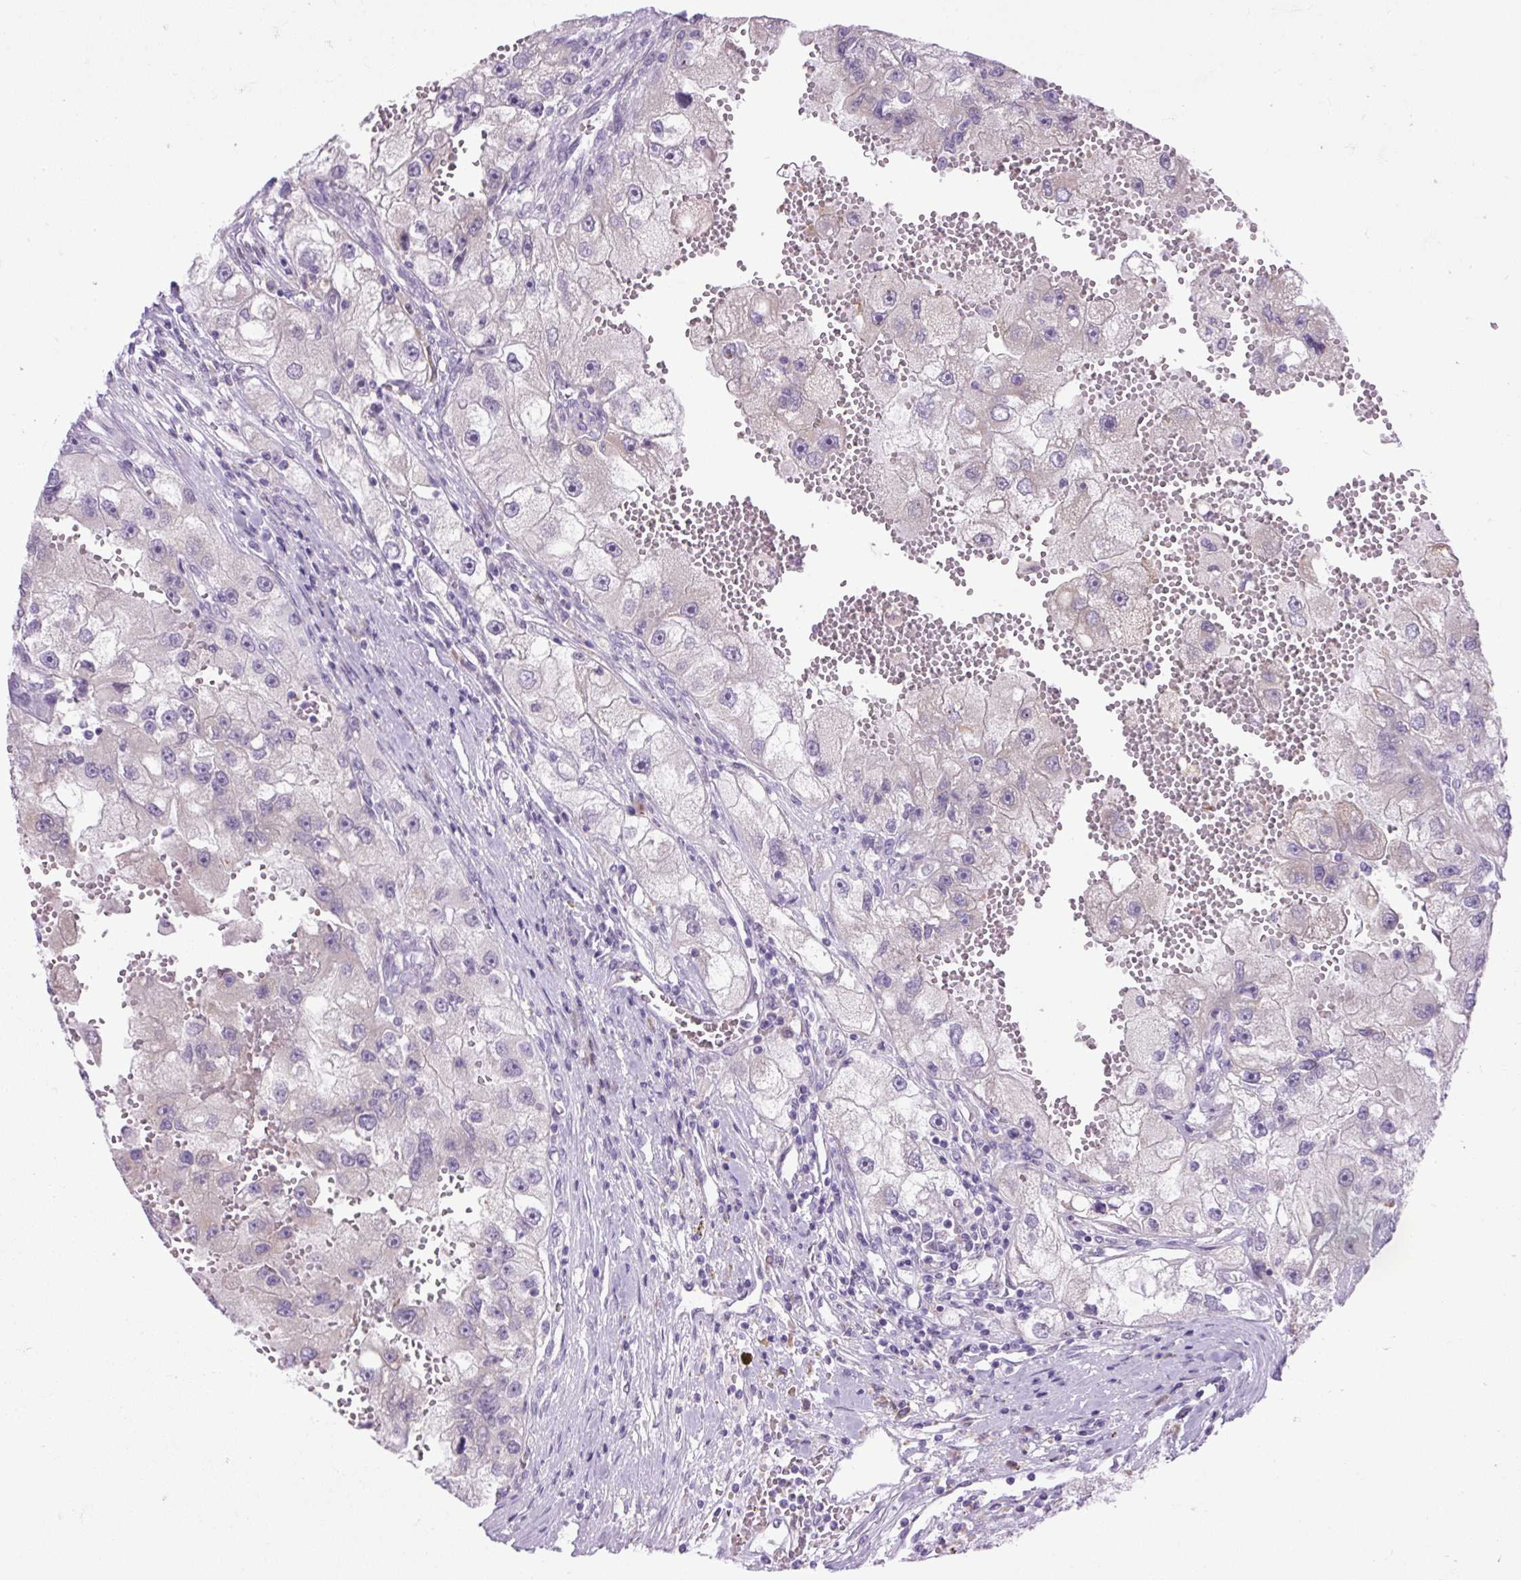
{"staining": {"intensity": "negative", "quantity": "none", "location": "none"}, "tissue": "renal cancer", "cell_type": "Tumor cells", "image_type": "cancer", "snomed": [{"axis": "morphology", "description": "Adenocarcinoma, NOS"}, {"axis": "topography", "description": "Kidney"}], "caption": "DAB (3,3'-diaminobenzidine) immunohistochemical staining of human renal cancer (adenocarcinoma) reveals no significant staining in tumor cells.", "gene": "SCO2", "patient": {"sex": "male", "age": 63}}